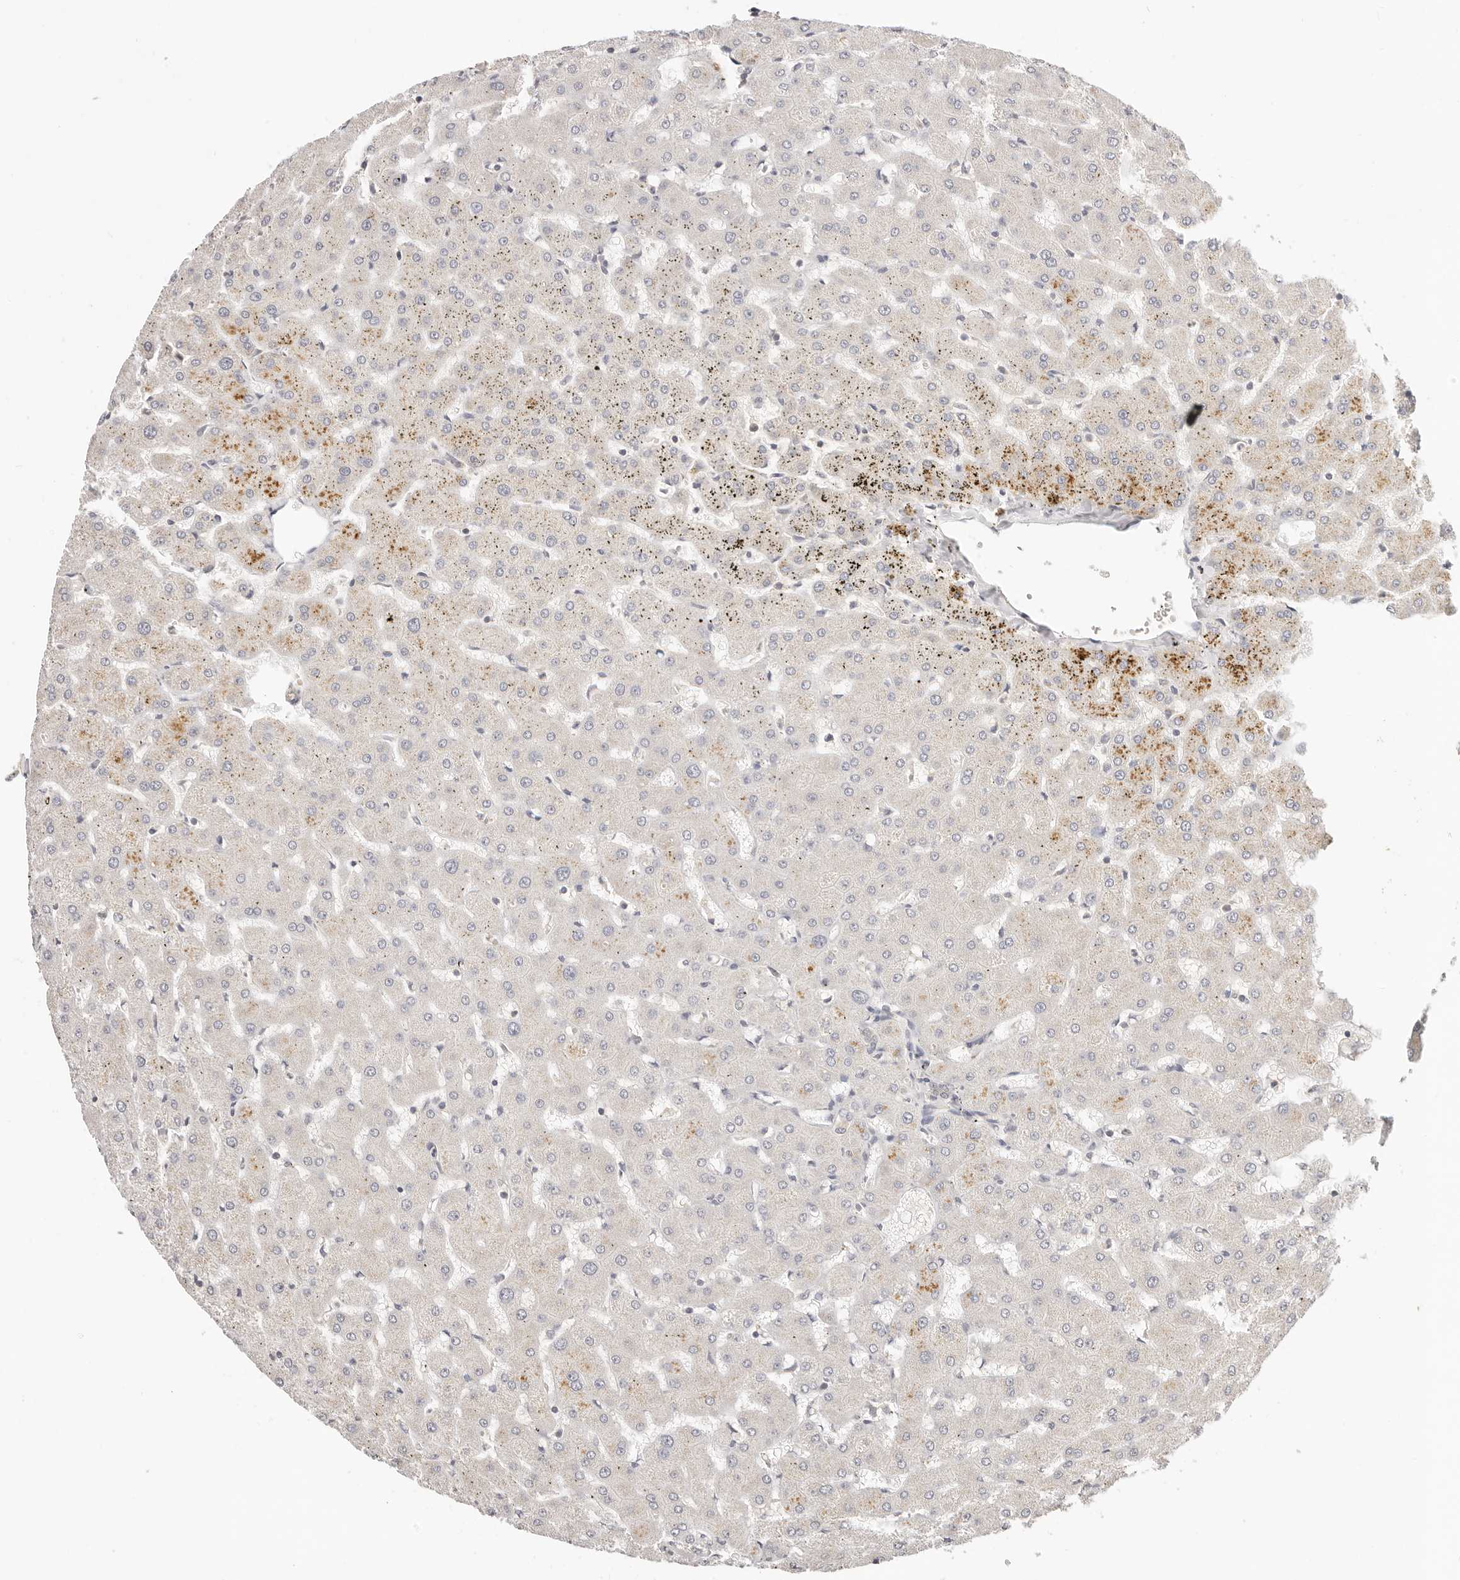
{"staining": {"intensity": "negative", "quantity": "none", "location": "none"}, "tissue": "liver", "cell_type": "Cholangiocytes", "image_type": "normal", "snomed": [{"axis": "morphology", "description": "Normal tissue, NOS"}, {"axis": "topography", "description": "Liver"}], "caption": "IHC micrograph of unremarkable liver: liver stained with DAB (3,3'-diaminobenzidine) exhibits no significant protein positivity in cholangiocytes.", "gene": "GGPS1", "patient": {"sex": "female", "age": 63}}